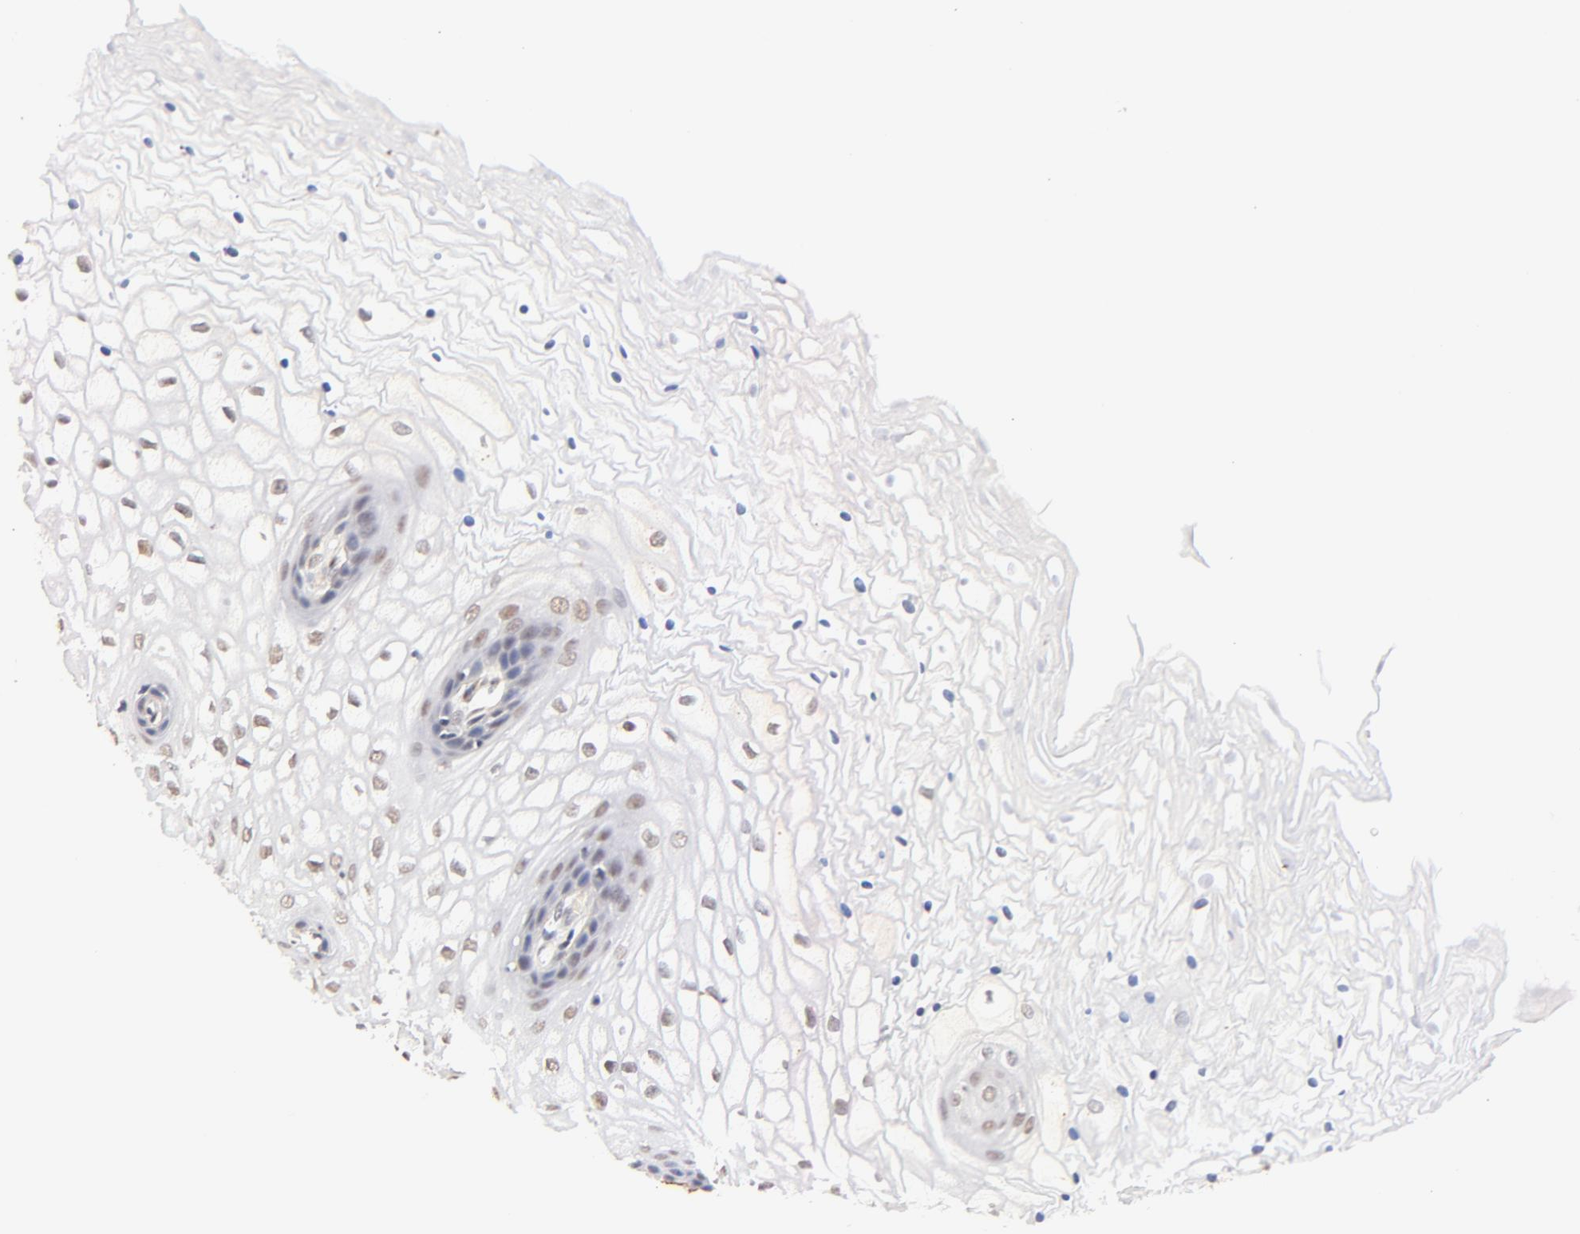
{"staining": {"intensity": "weak", "quantity": "25%-75%", "location": "nuclear"}, "tissue": "vagina", "cell_type": "Squamous epithelial cells", "image_type": "normal", "snomed": [{"axis": "morphology", "description": "Normal tissue, NOS"}, {"axis": "topography", "description": "Vagina"}], "caption": "A high-resolution histopathology image shows immunohistochemistry (IHC) staining of unremarkable vagina, which shows weak nuclear staining in about 25%-75% of squamous epithelial cells. (brown staining indicates protein expression, while blue staining denotes nuclei).", "gene": "ZFP92", "patient": {"sex": "female", "age": 34}}